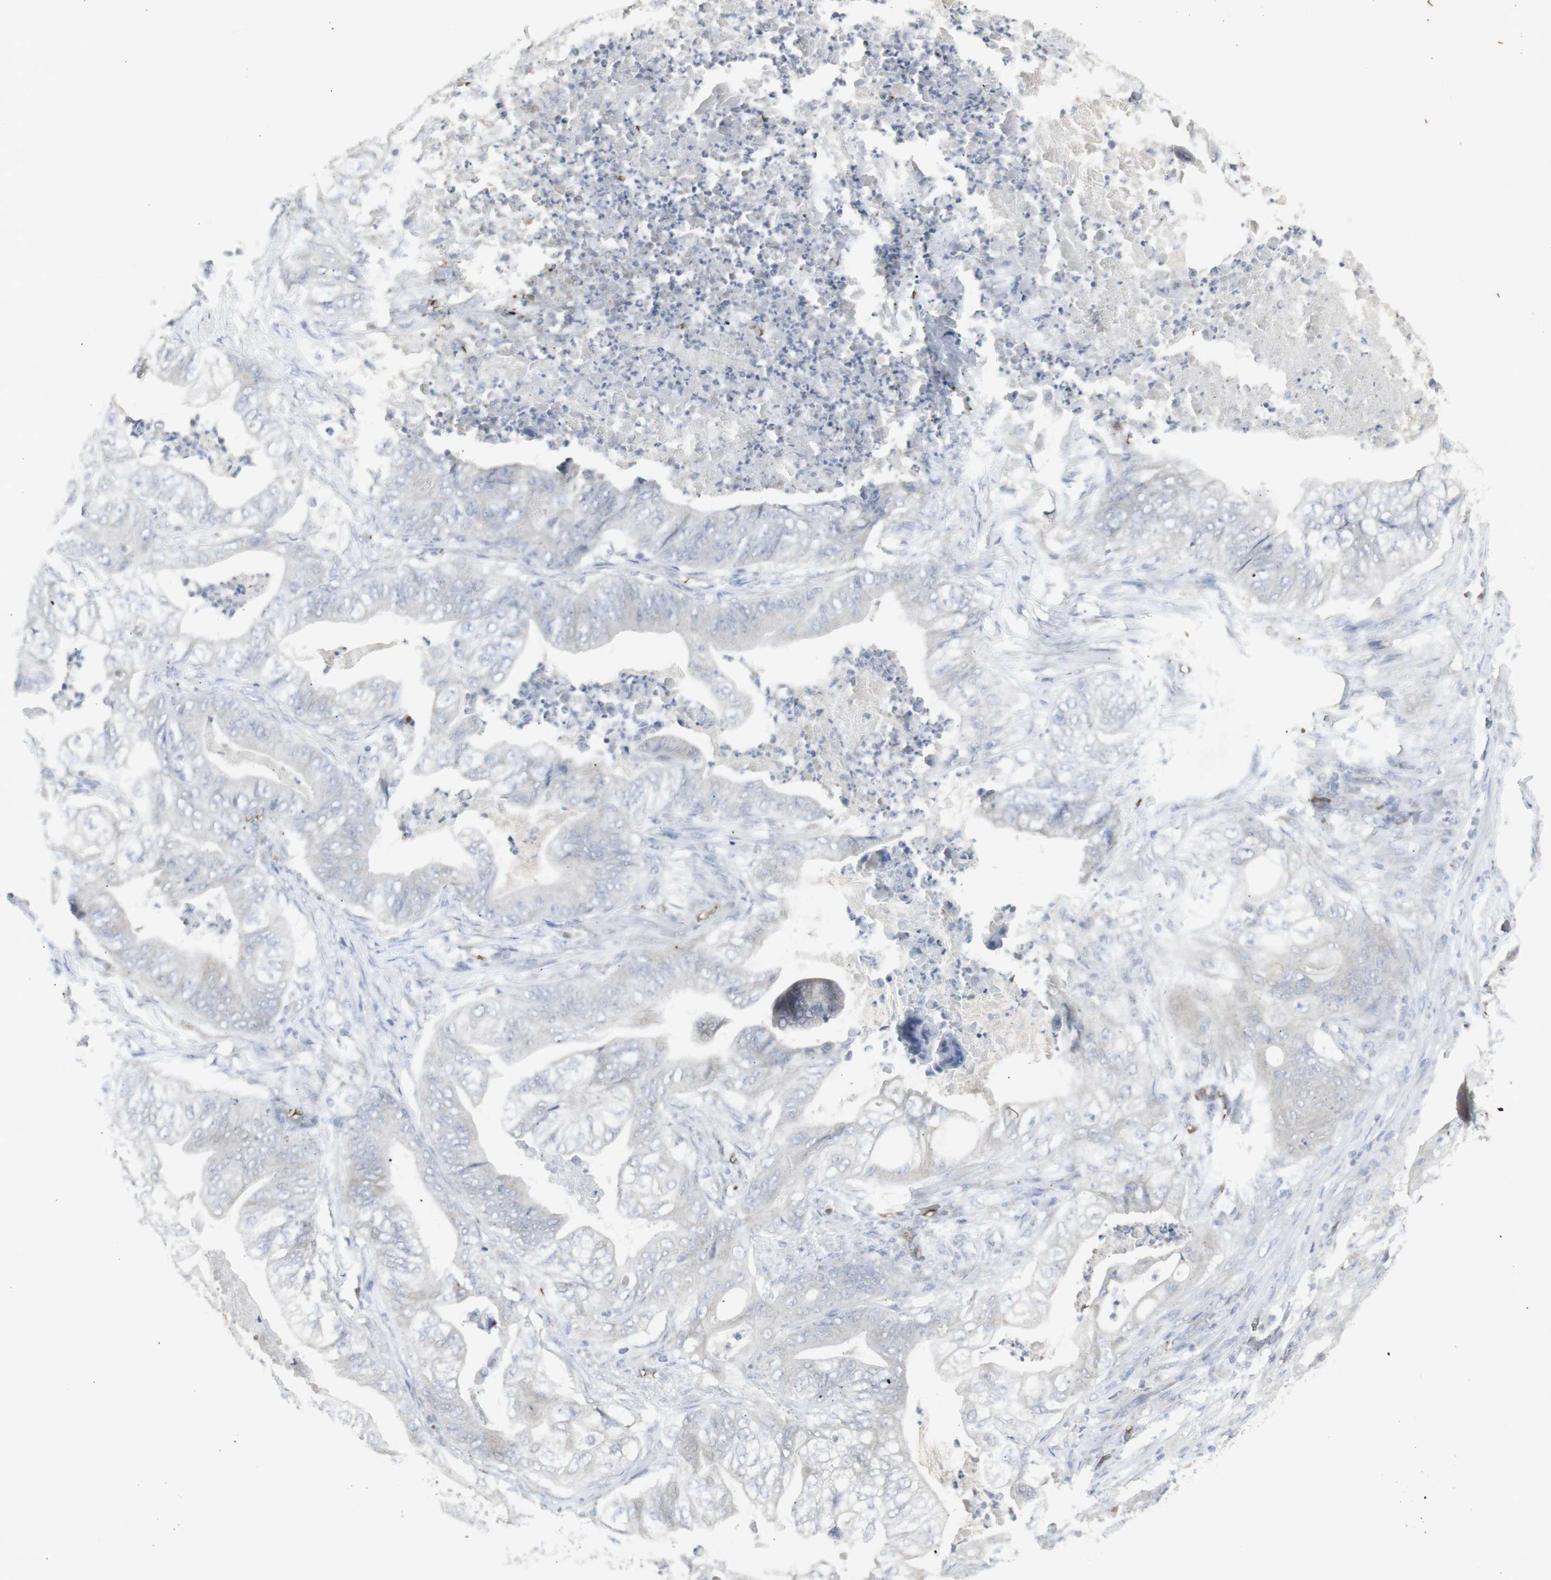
{"staining": {"intensity": "negative", "quantity": "none", "location": "none"}, "tissue": "stomach cancer", "cell_type": "Tumor cells", "image_type": "cancer", "snomed": [{"axis": "morphology", "description": "Adenocarcinoma, NOS"}, {"axis": "topography", "description": "Stomach"}], "caption": "The histopathology image displays no significant expression in tumor cells of adenocarcinoma (stomach). (DAB immunohistochemistry, high magnification).", "gene": "INS", "patient": {"sex": "female", "age": 73}}